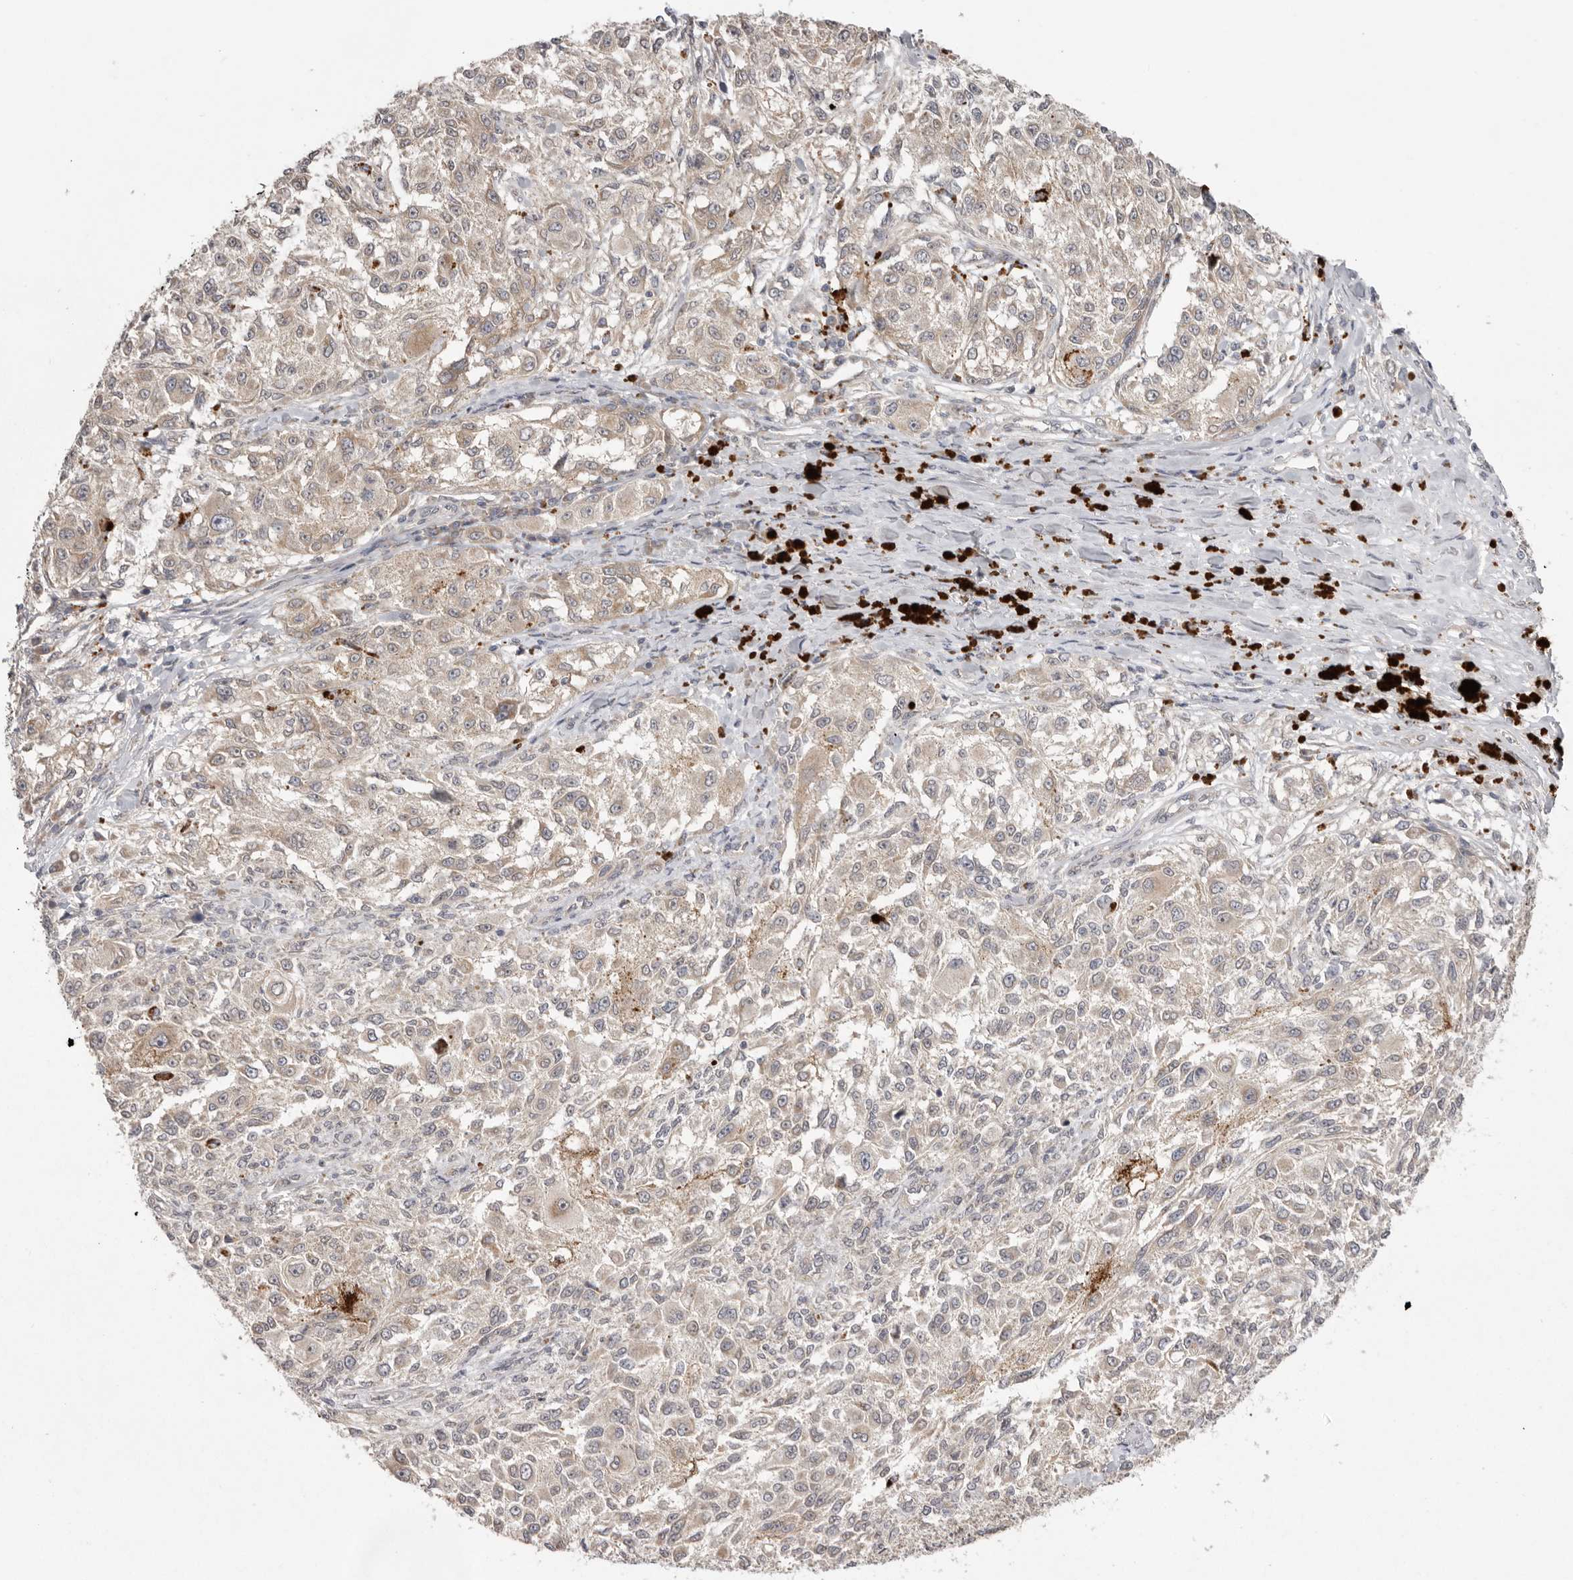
{"staining": {"intensity": "weak", "quantity": "<25%", "location": "cytoplasmic/membranous"}, "tissue": "melanoma", "cell_type": "Tumor cells", "image_type": "cancer", "snomed": [{"axis": "morphology", "description": "Necrosis, NOS"}, {"axis": "morphology", "description": "Malignant melanoma, NOS"}, {"axis": "topography", "description": "Skin"}], "caption": "This histopathology image is of malignant melanoma stained with IHC to label a protein in brown with the nuclei are counter-stained blue. There is no staining in tumor cells.", "gene": "NSUN4", "patient": {"sex": "female", "age": 87}}